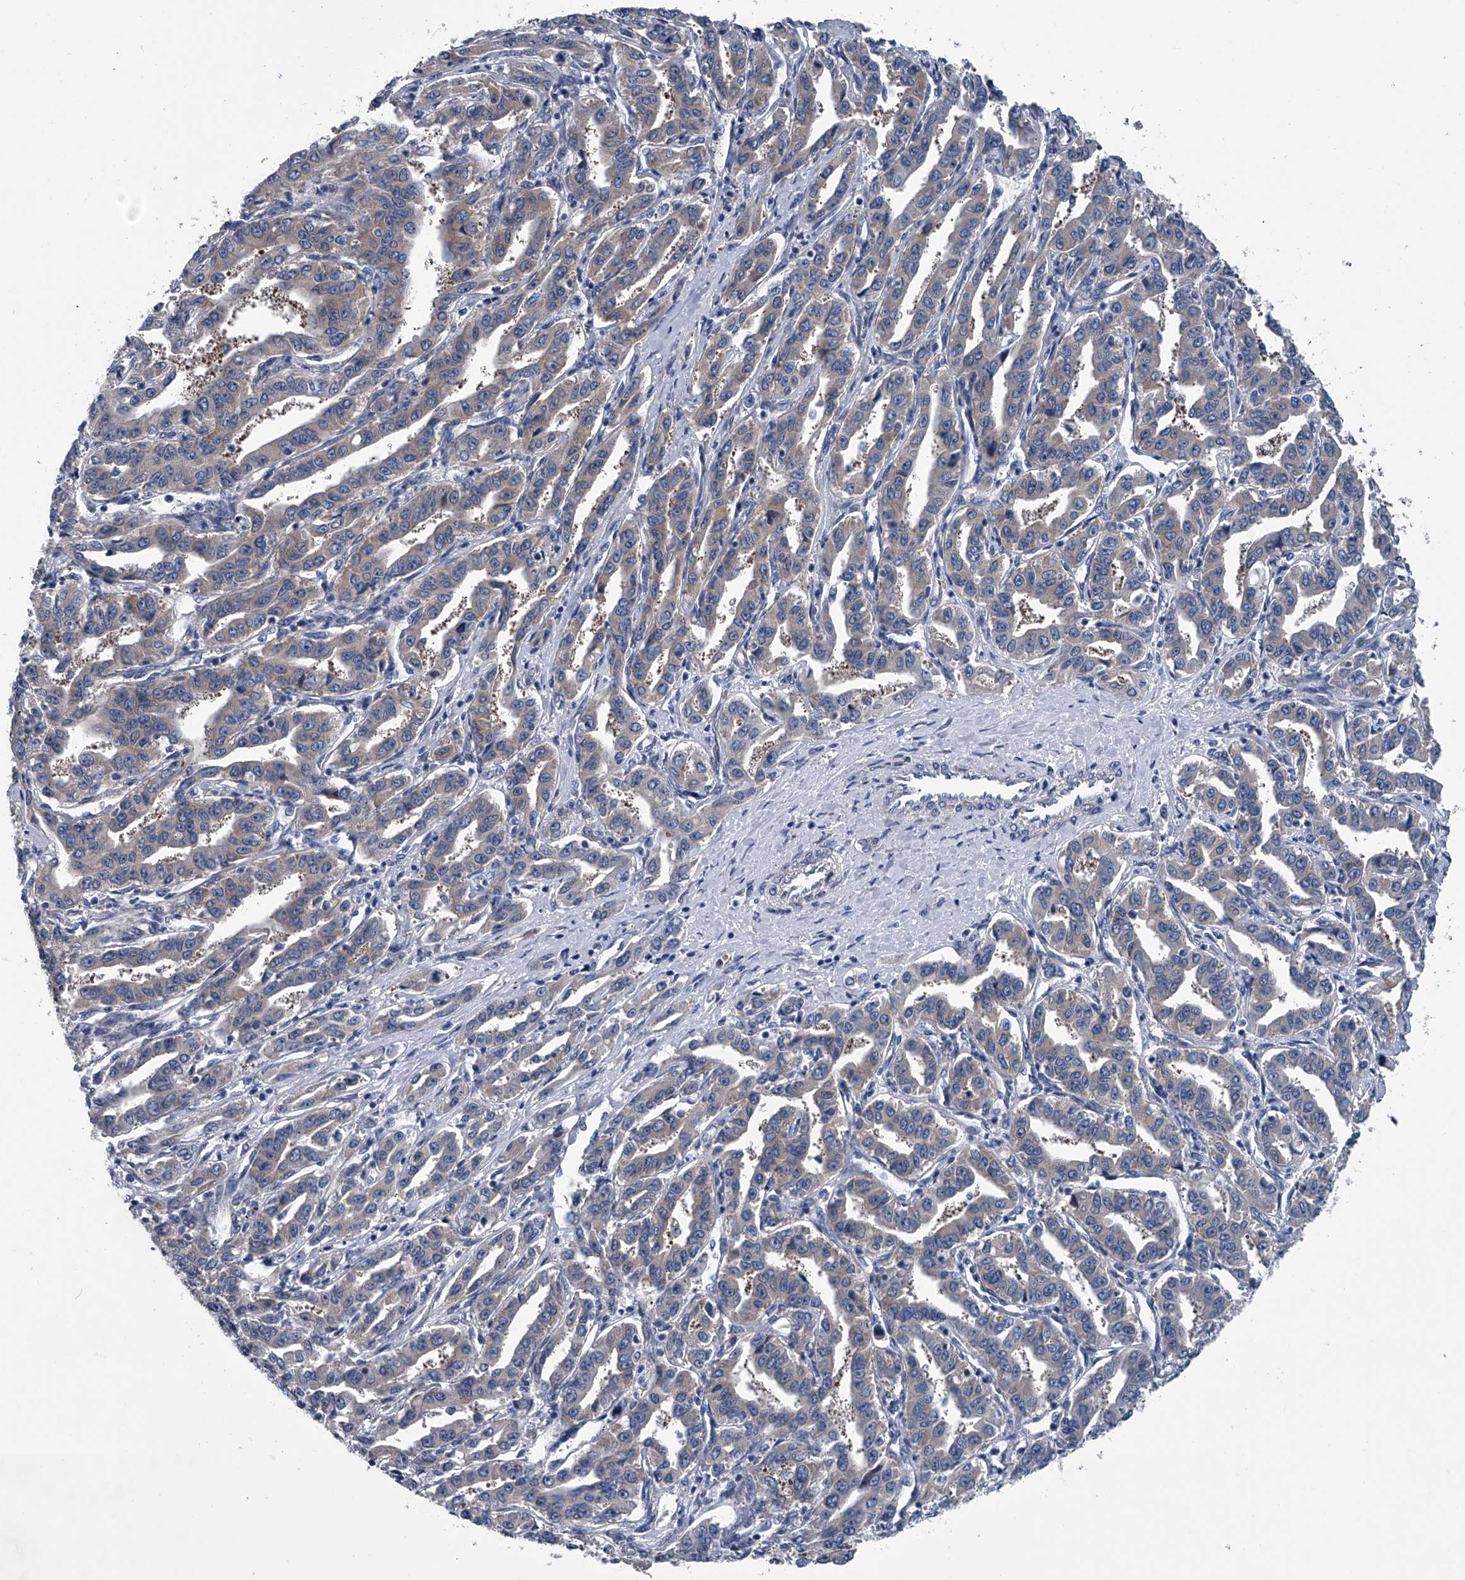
{"staining": {"intensity": "weak", "quantity": "<25%", "location": "cytoplasmic/membranous"}, "tissue": "liver cancer", "cell_type": "Tumor cells", "image_type": "cancer", "snomed": [{"axis": "morphology", "description": "Cholangiocarcinoma"}, {"axis": "topography", "description": "Liver"}], "caption": "A high-resolution image shows immunohistochemistry (IHC) staining of liver cancer (cholangiocarcinoma), which exhibits no significant expression in tumor cells. (DAB immunohistochemistry (IHC), high magnification).", "gene": "PPP2R5D", "patient": {"sex": "male", "age": 59}}